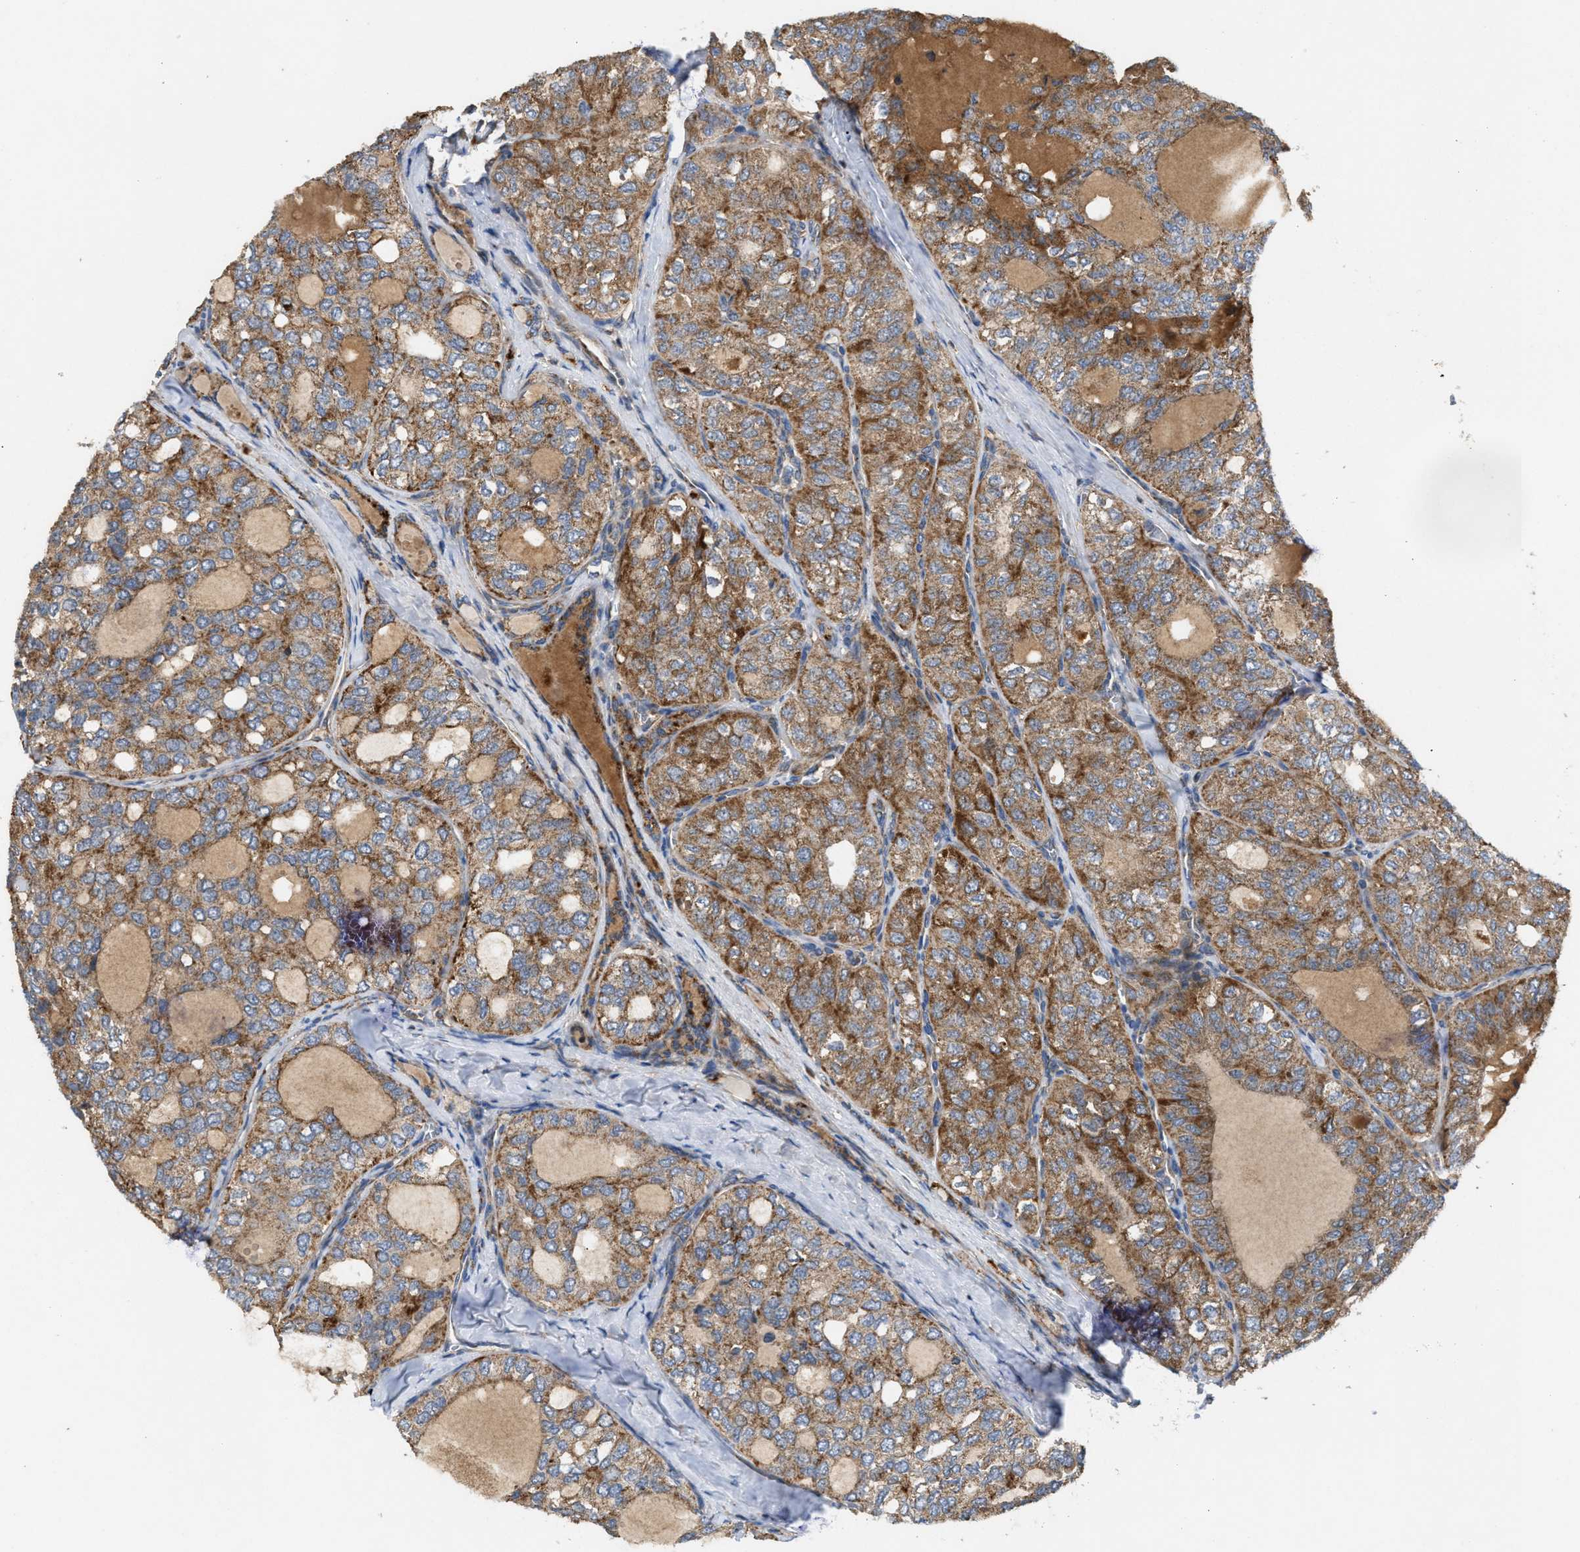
{"staining": {"intensity": "moderate", "quantity": ">75%", "location": "cytoplasmic/membranous"}, "tissue": "thyroid cancer", "cell_type": "Tumor cells", "image_type": "cancer", "snomed": [{"axis": "morphology", "description": "Follicular adenoma carcinoma, NOS"}, {"axis": "topography", "description": "Thyroid gland"}], "caption": "Thyroid cancer (follicular adenoma carcinoma) stained with a brown dye displays moderate cytoplasmic/membranous positive staining in approximately >75% of tumor cells.", "gene": "TACO1", "patient": {"sex": "male", "age": 75}}